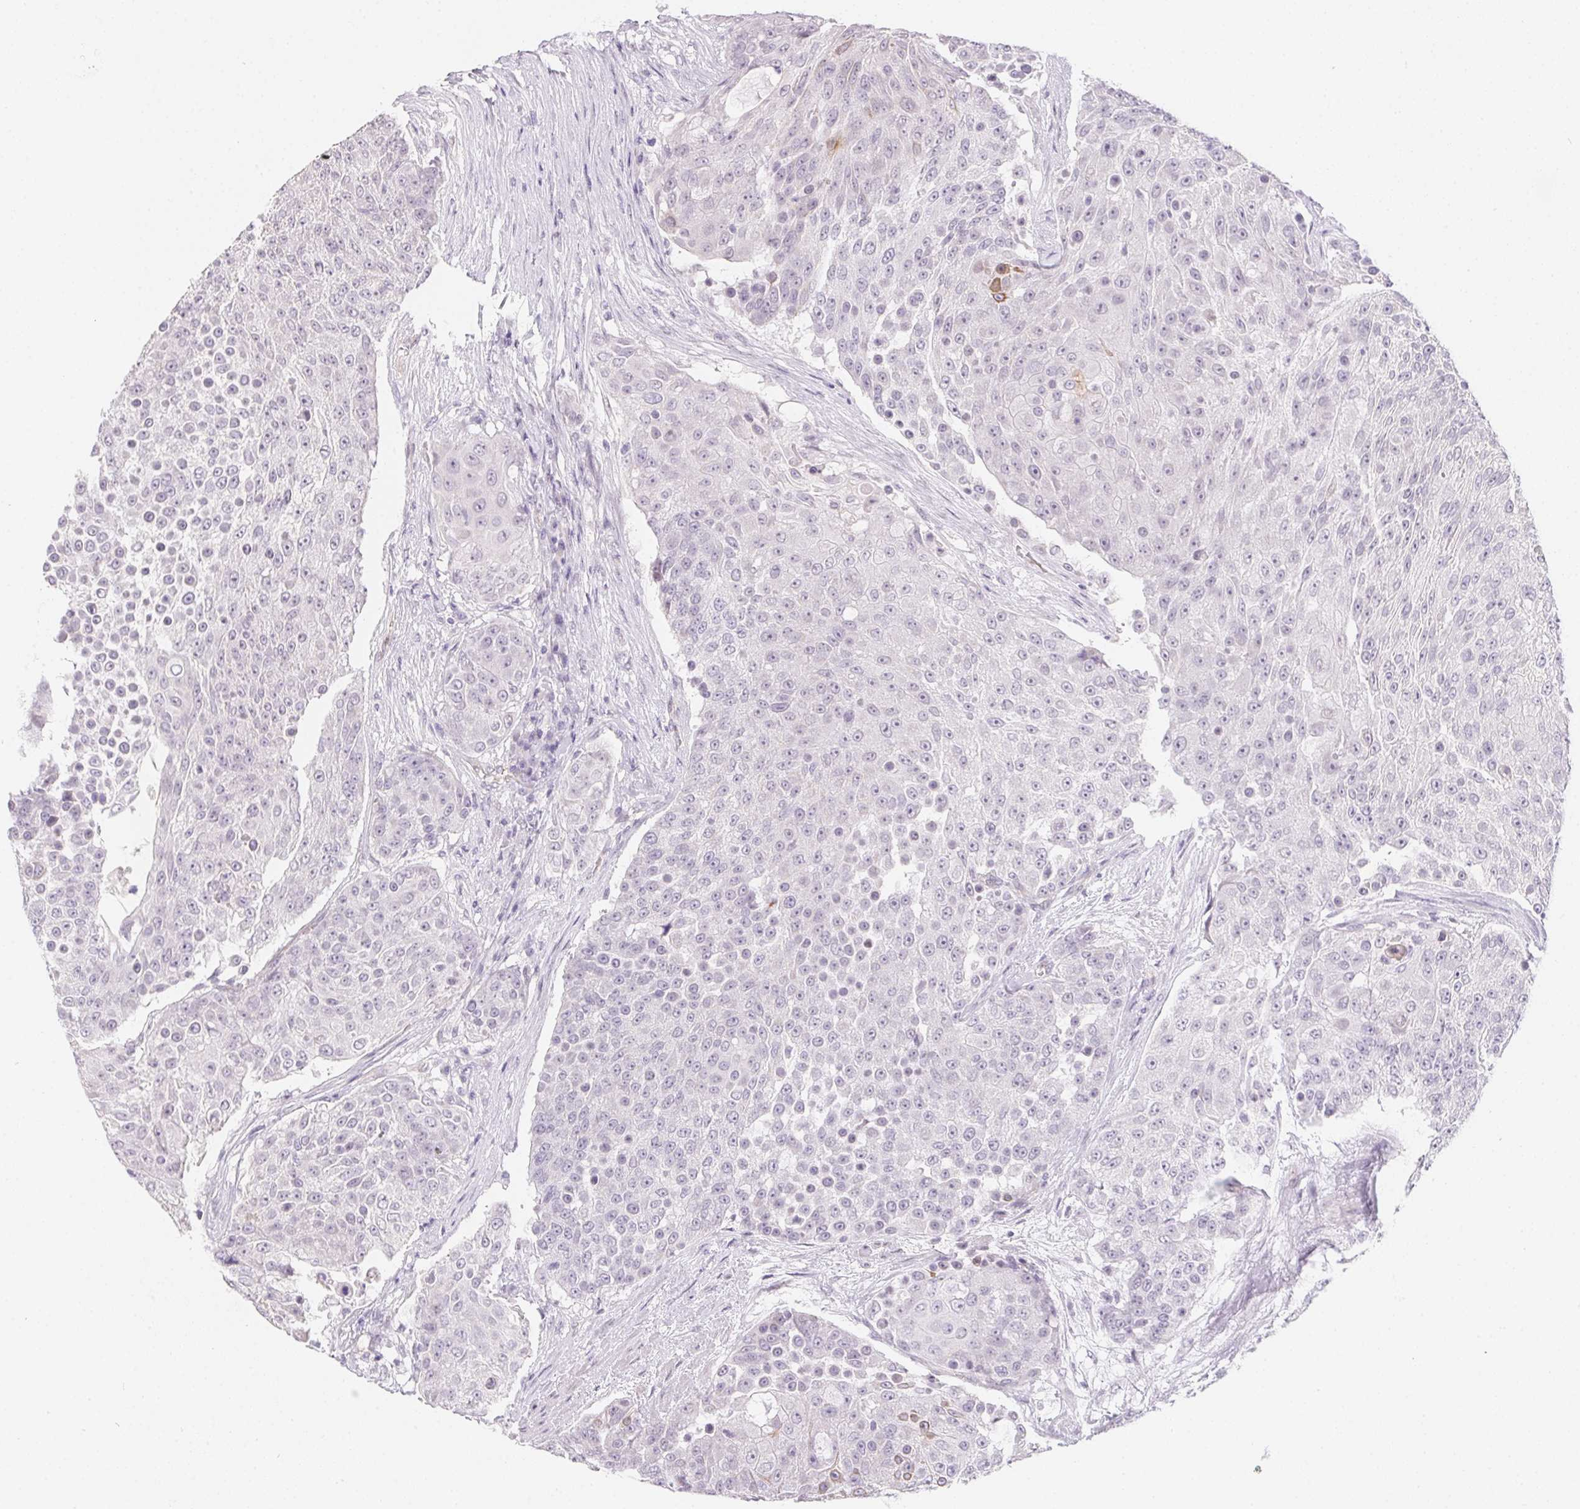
{"staining": {"intensity": "negative", "quantity": "none", "location": "none"}, "tissue": "urothelial cancer", "cell_type": "Tumor cells", "image_type": "cancer", "snomed": [{"axis": "morphology", "description": "Urothelial carcinoma, High grade"}, {"axis": "topography", "description": "Urinary bladder"}], "caption": "IHC histopathology image of neoplastic tissue: urothelial cancer stained with DAB (3,3'-diaminobenzidine) demonstrates no significant protein positivity in tumor cells.", "gene": "MORC1", "patient": {"sex": "female", "age": 63}}